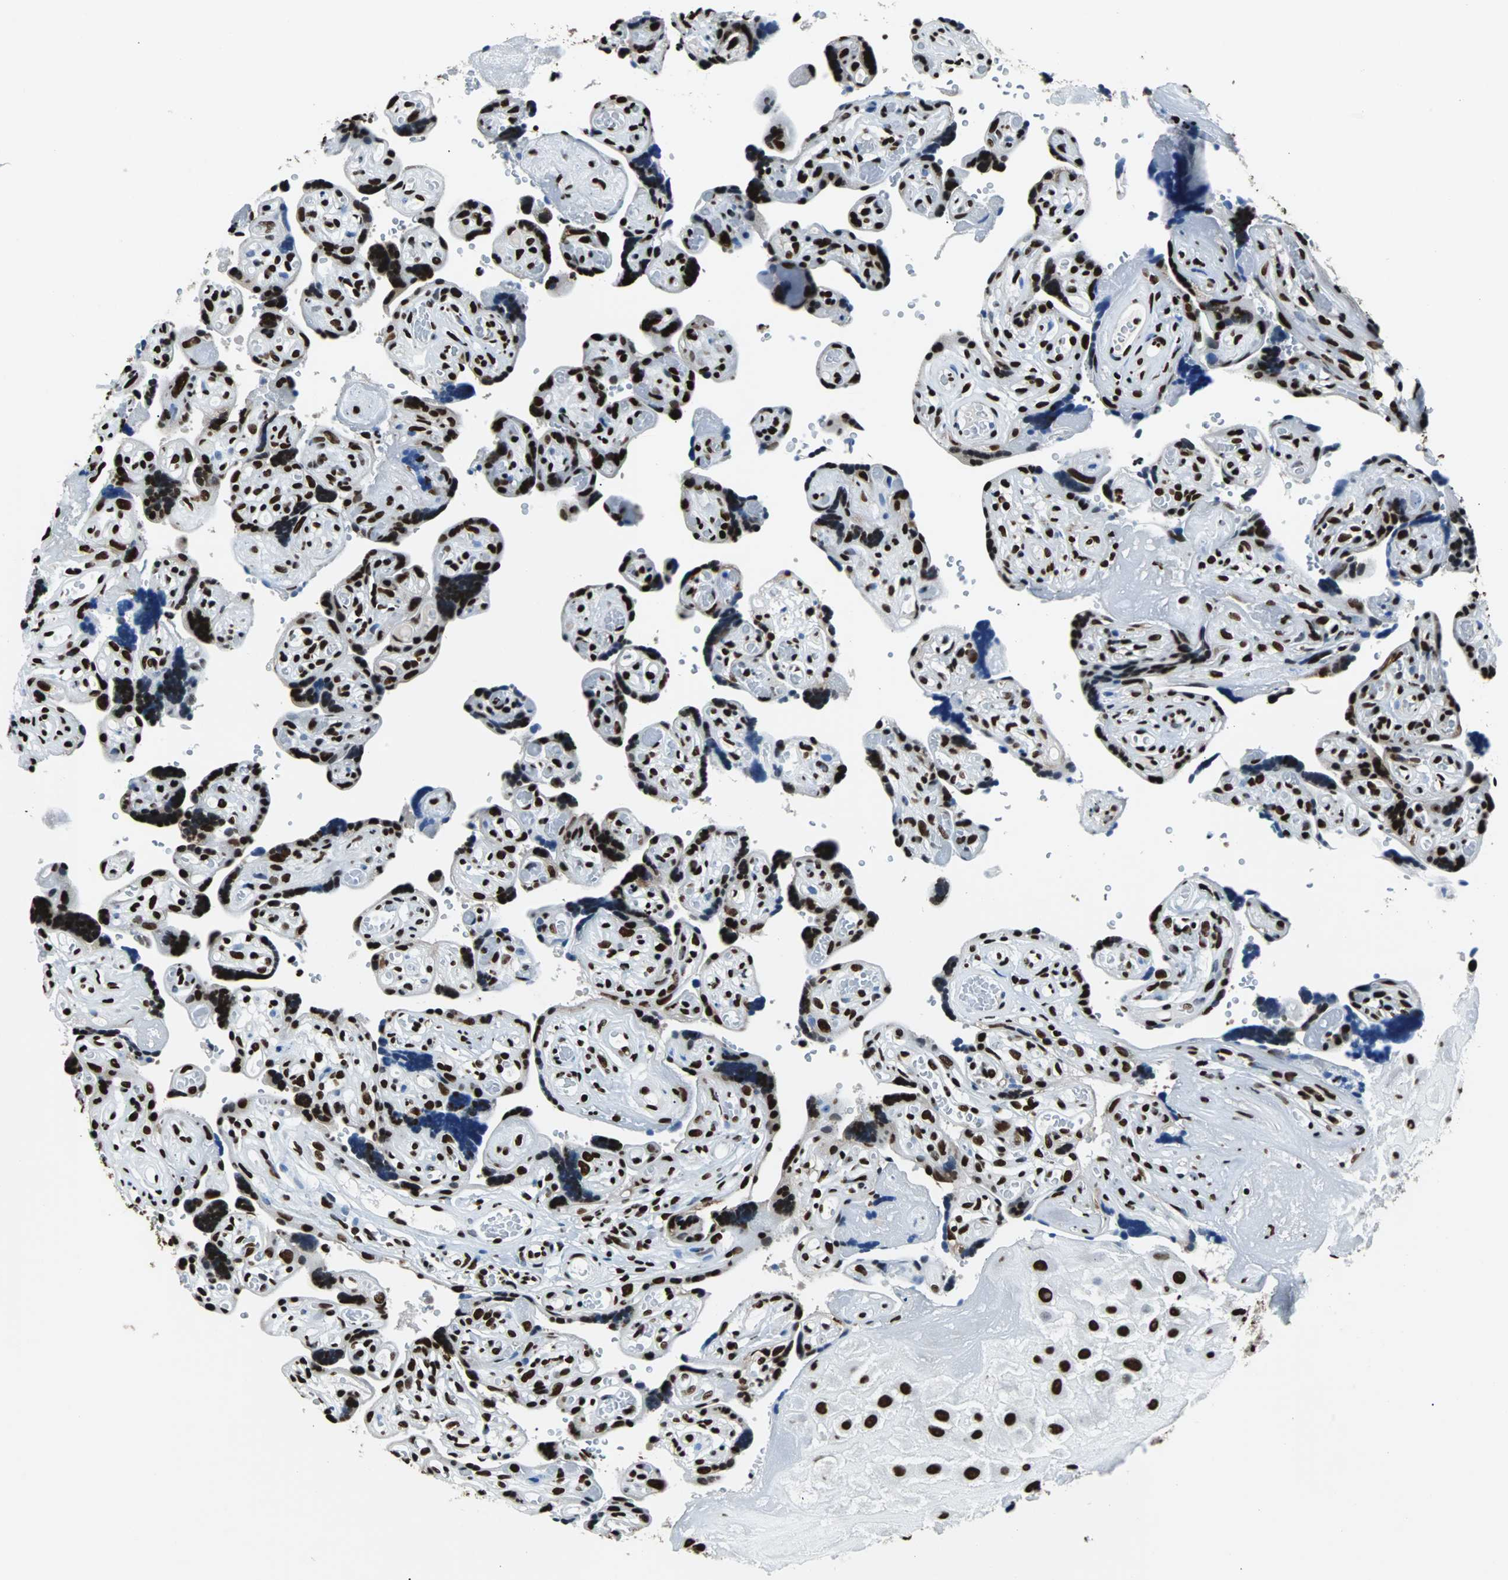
{"staining": {"intensity": "strong", "quantity": ">75%", "location": "nuclear"}, "tissue": "placenta", "cell_type": "Decidual cells", "image_type": "normal", "snomed": [{"axis": "morphology", "description": "Normal tissue, NOS"}, {"axis": "topography", "description": "Placenta"}], "caption": "Immunohistochemistry (IHC) histopathology image of unremarkable placenta stained for a protein (brown), which reveals high levels of strong nuclear positivity in about >75% of decidual cells.", "gene": "FUBP1", "patient": {"sex": "female", "age": 30}}